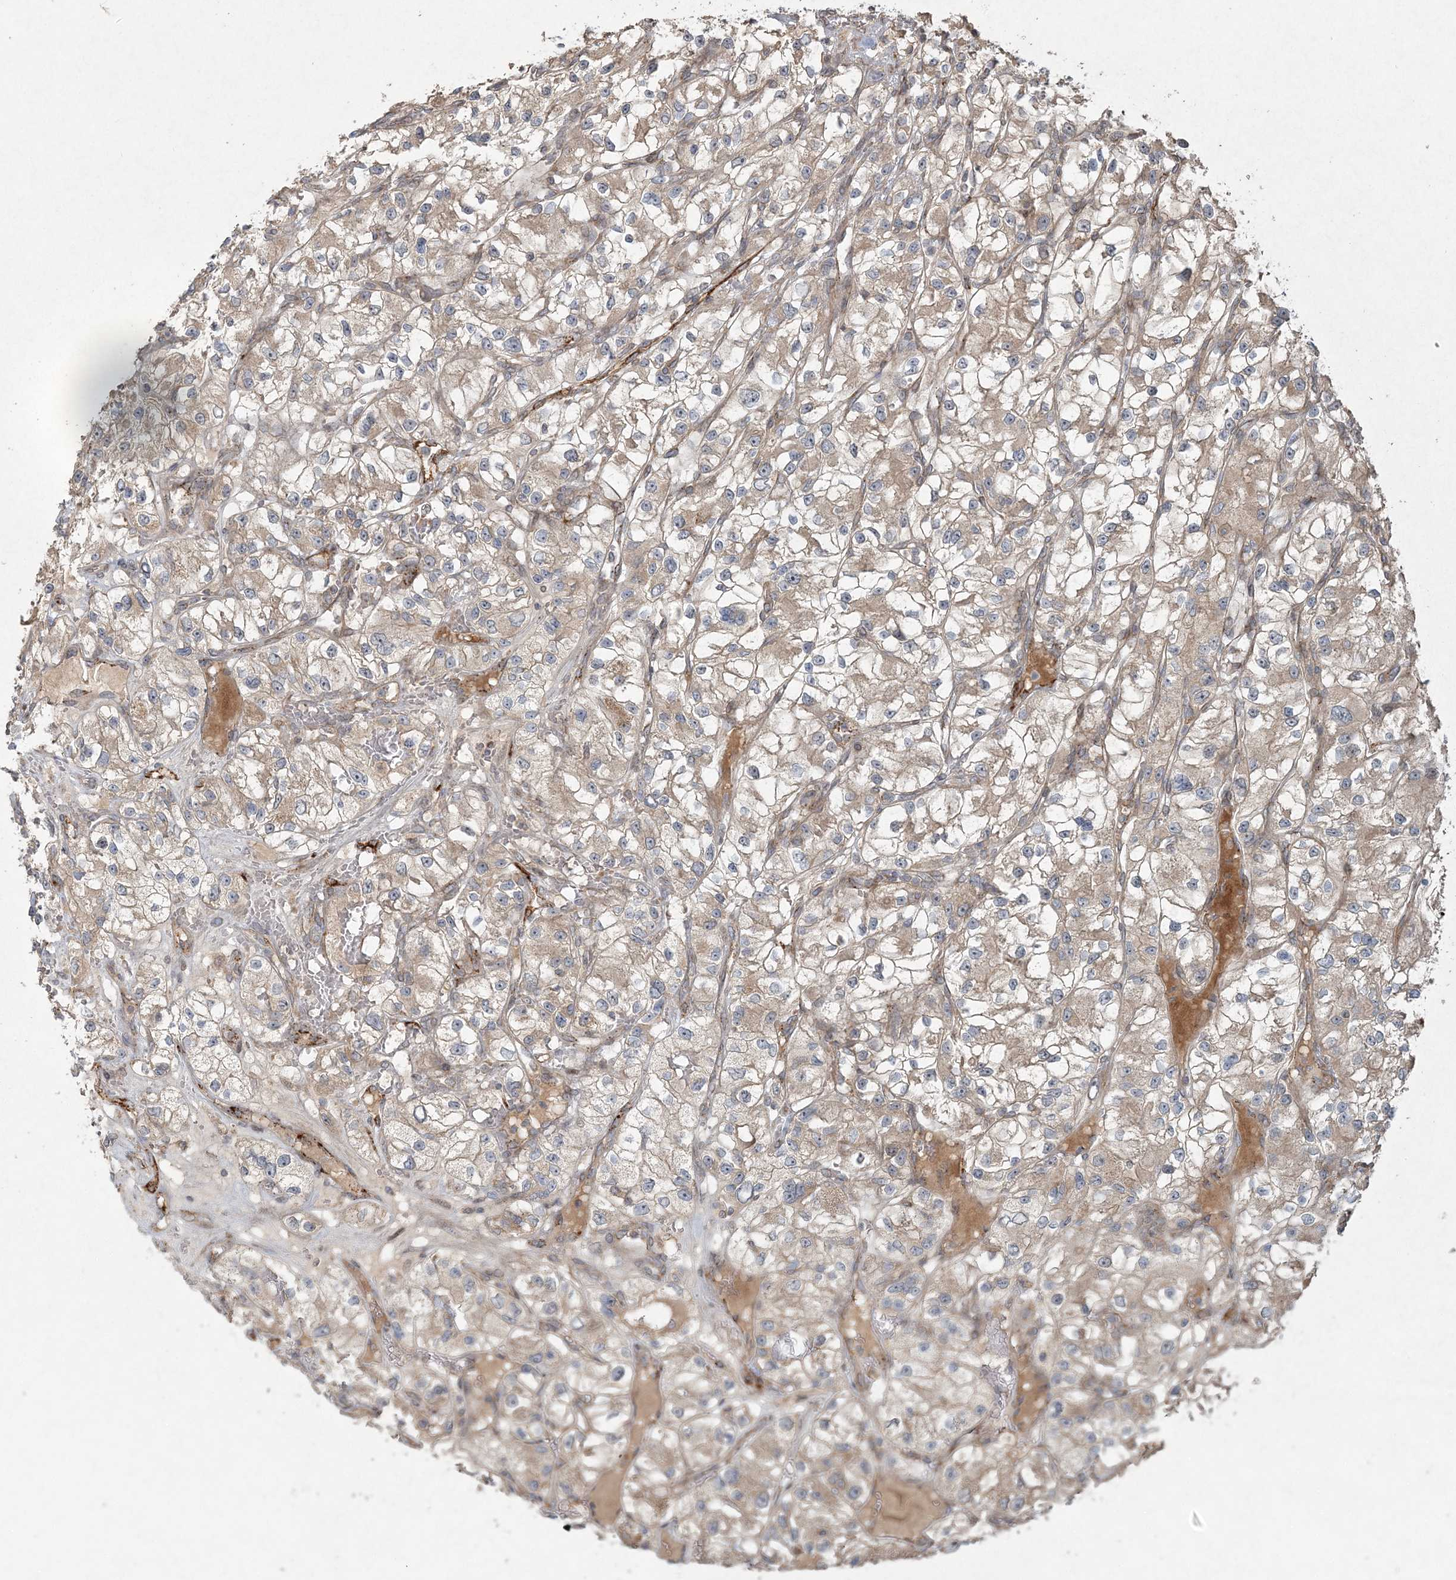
{"staining": {"intensity": "weak", "quantity": "25%-75%", "location": "cytoplasmic/membranous"}, "tissue": "renal cancer", "cell_type": "Tumor cells", "image_type": "cancer", "snomed": [{"axis": "morphology", "description": "Adenocarcinoma, NOS"}, {"axis": "topography", "description": "Kidney"}], "caption": "Weak cytoplasmic/membranous protein expression is present in approximately 25%-75% of tumor cells in renal cancer (adenocarcinoma).", "gene": "ANAPC16", "patient": {"sex": "female", "age": 57}}